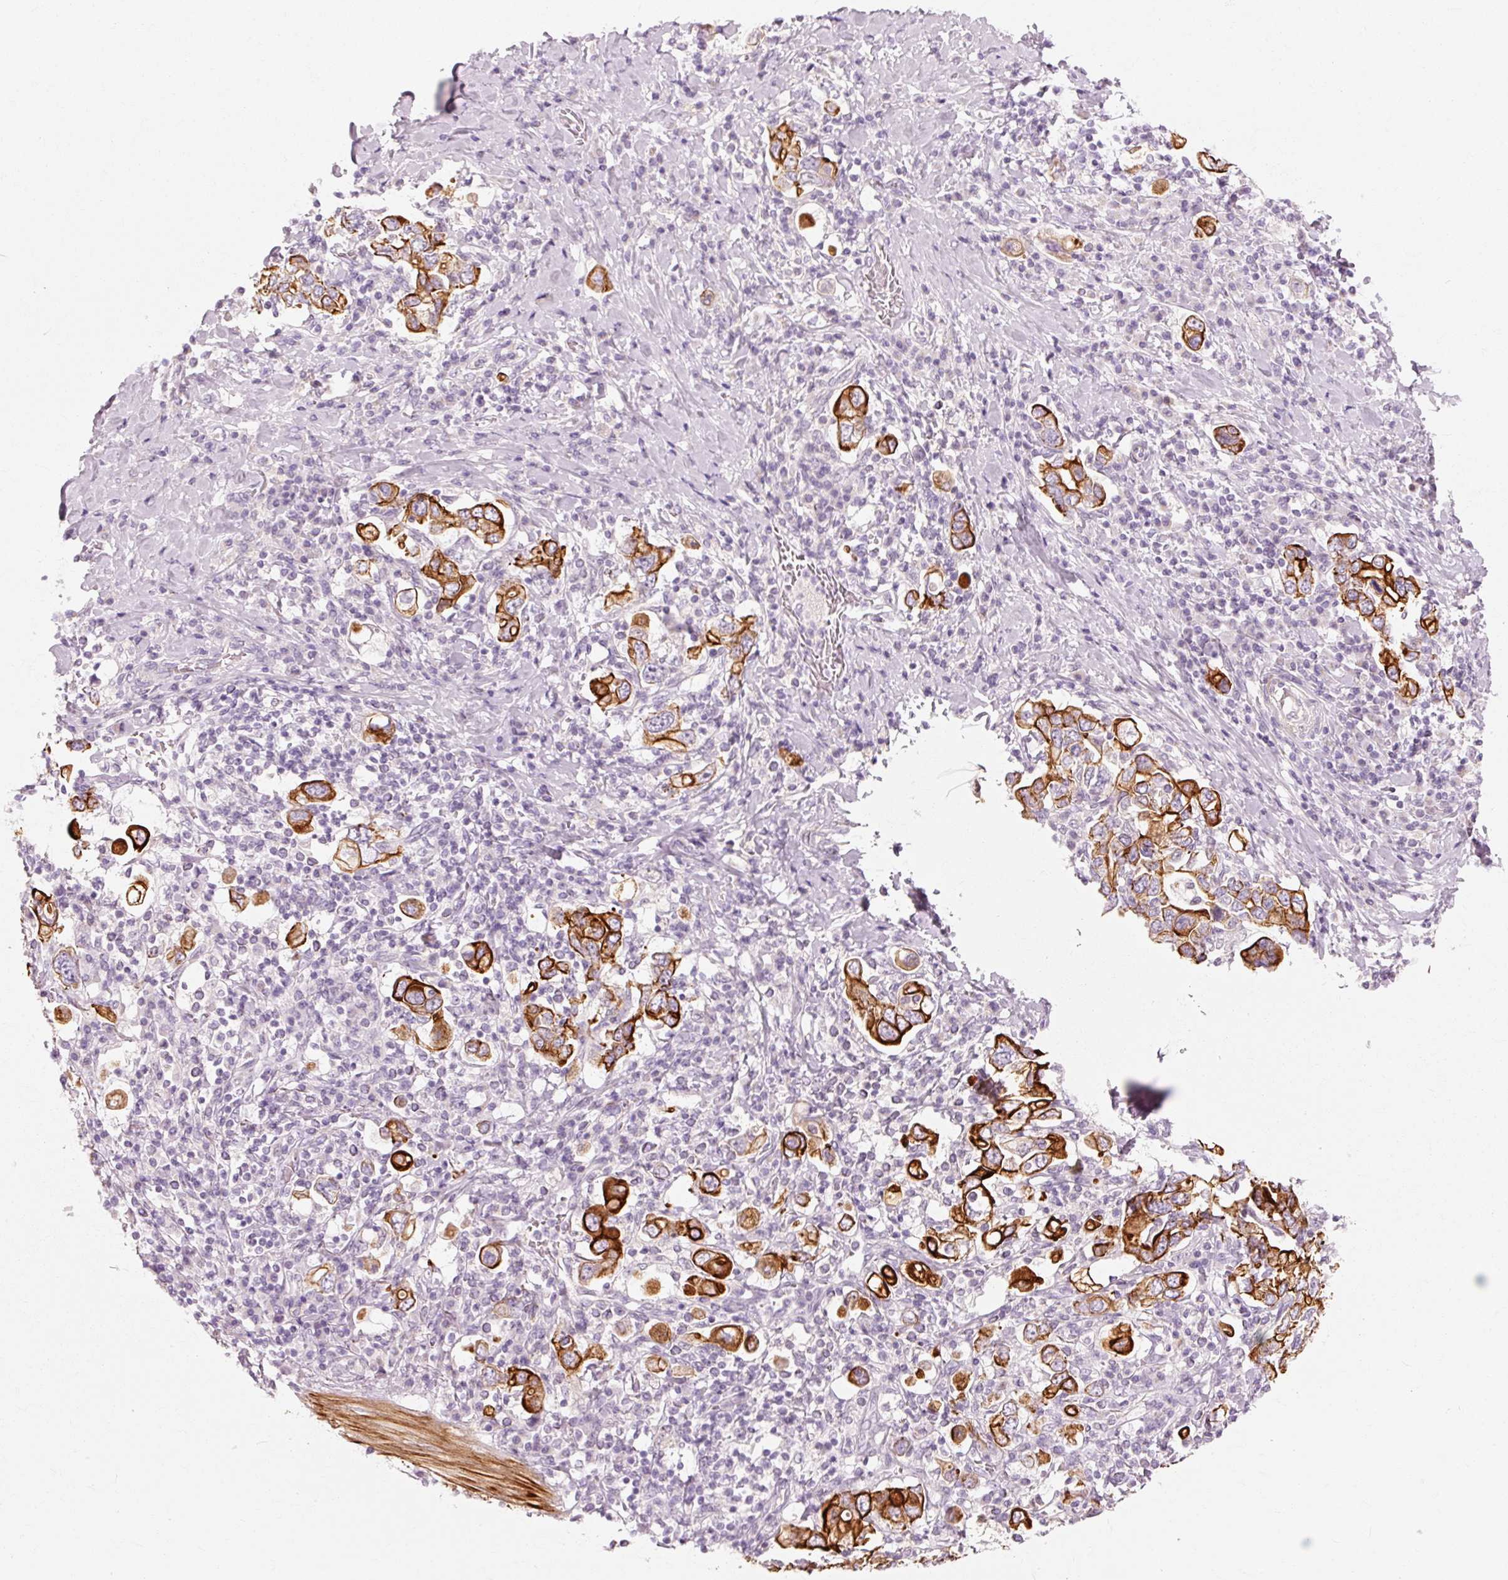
{"staining": {"intensity": "strong", "quantity": ">75%", "location": "cytoplasmic/membranous"}, "tissue": "stomach cancer", "cell_type": "Tumor cells", "image_type": "cancer", "snomed": [{"axis": "morphology", "description": "Adenocarcinoma, NOS"}, {"axis": "topography", "description": "Stomach, upper"}], "caption": "Brown immunohistochemical staining in stomach adenocarcinoma displays strong cytoplasmic/membranous staining in about >75% of tumor cells.", "gene": "TRIM73", "patient": {"sex": "male", "age": 62}}